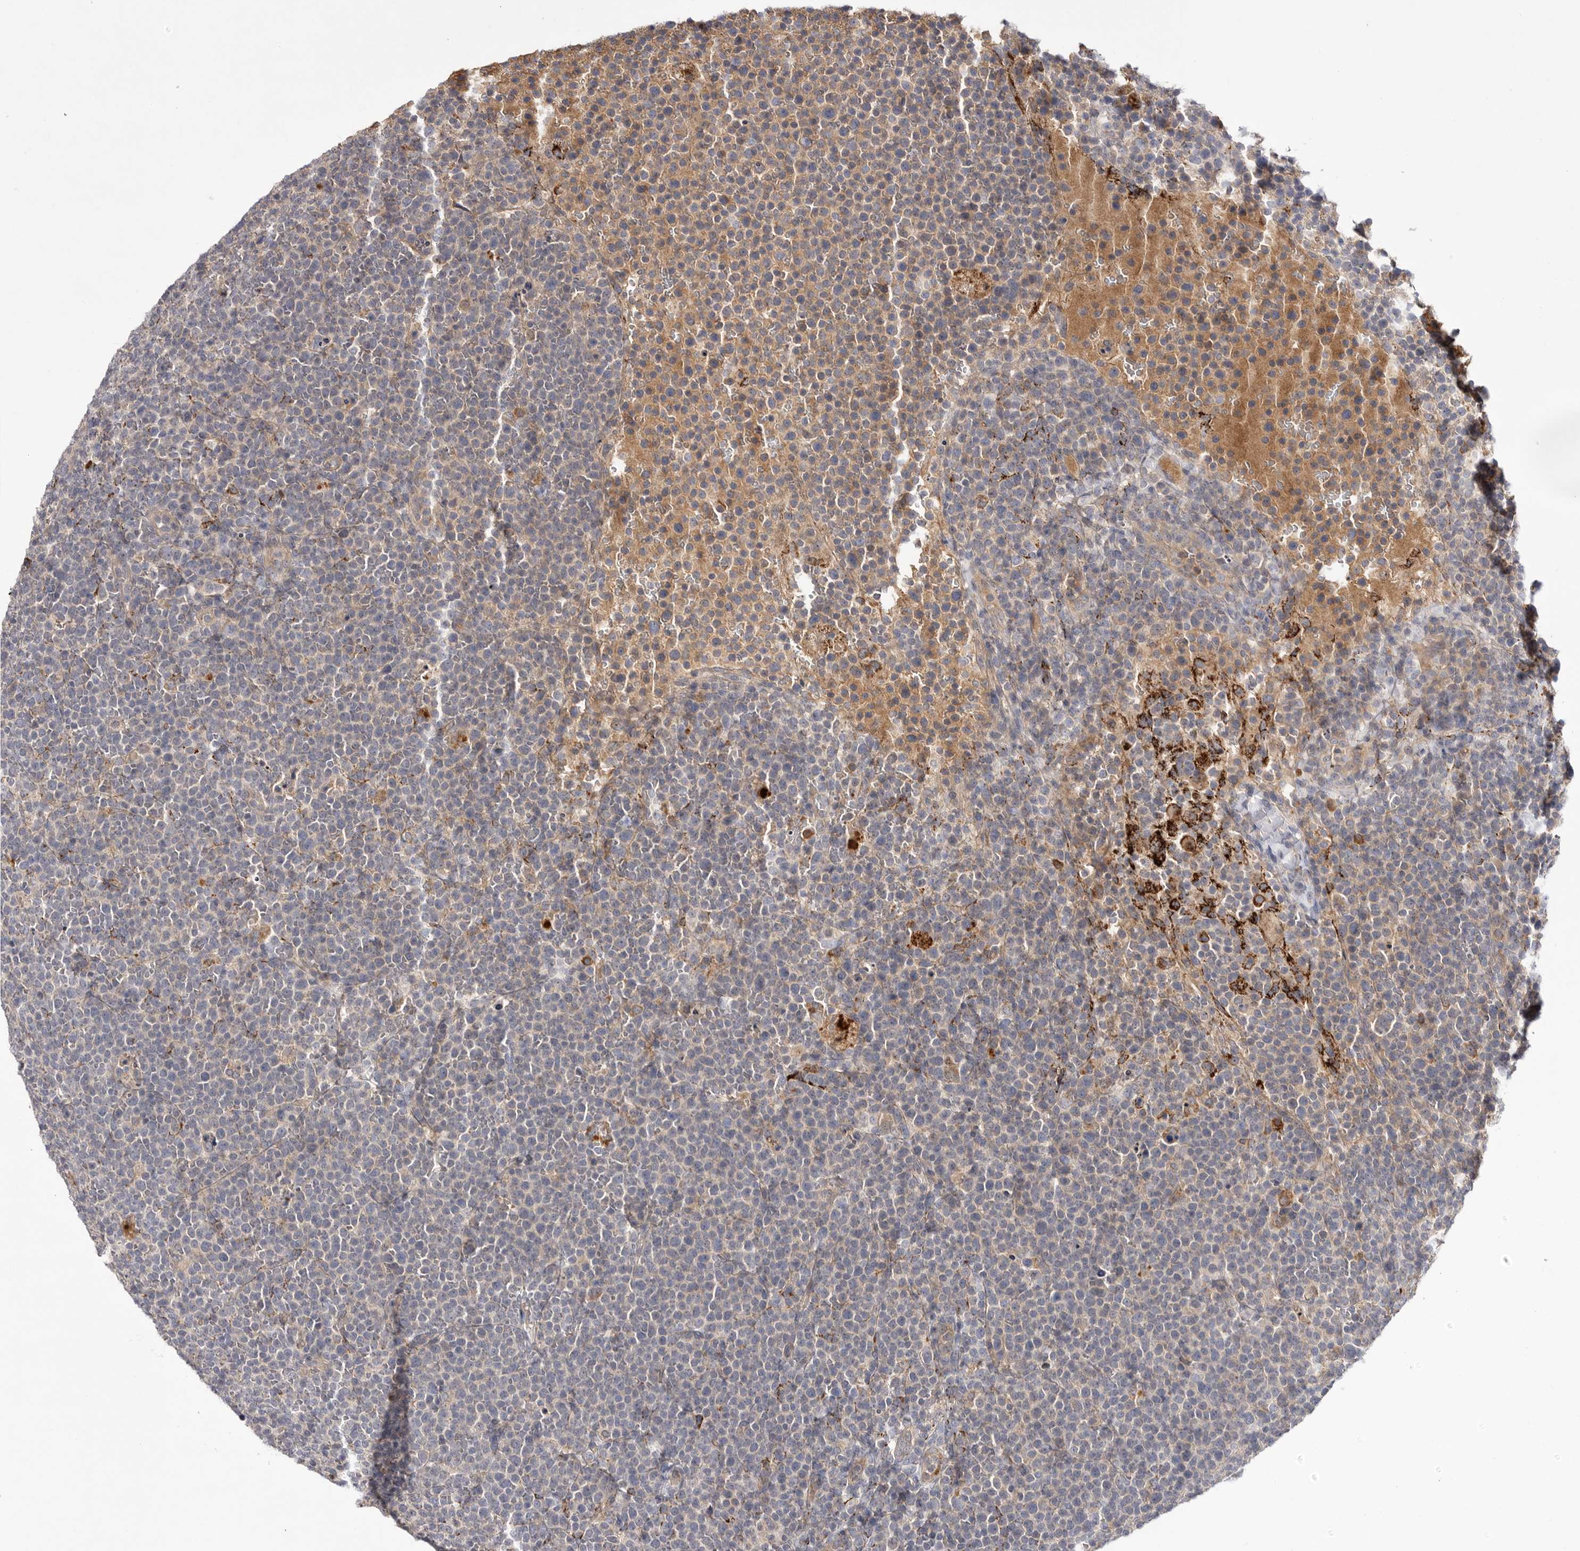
{"staining": {"intensity": "negative", "quantity": "none", "location": "none"}, "tissue": "lymphoma", "cell_type": "Tumor cells", "image_type": "cancer", "snomed": [{"axis": "morphology", "description": "Malignant lymphoma, non-Hodgkin's type, High grade"}, {"axis": "topography", "description": "Lymph node"}], "caption": "This is an IHC image of human lymphoma. There is no staining in tumor cells.", "gene": "DHDDS", "patient": {"sex": "male", "age": 61}}